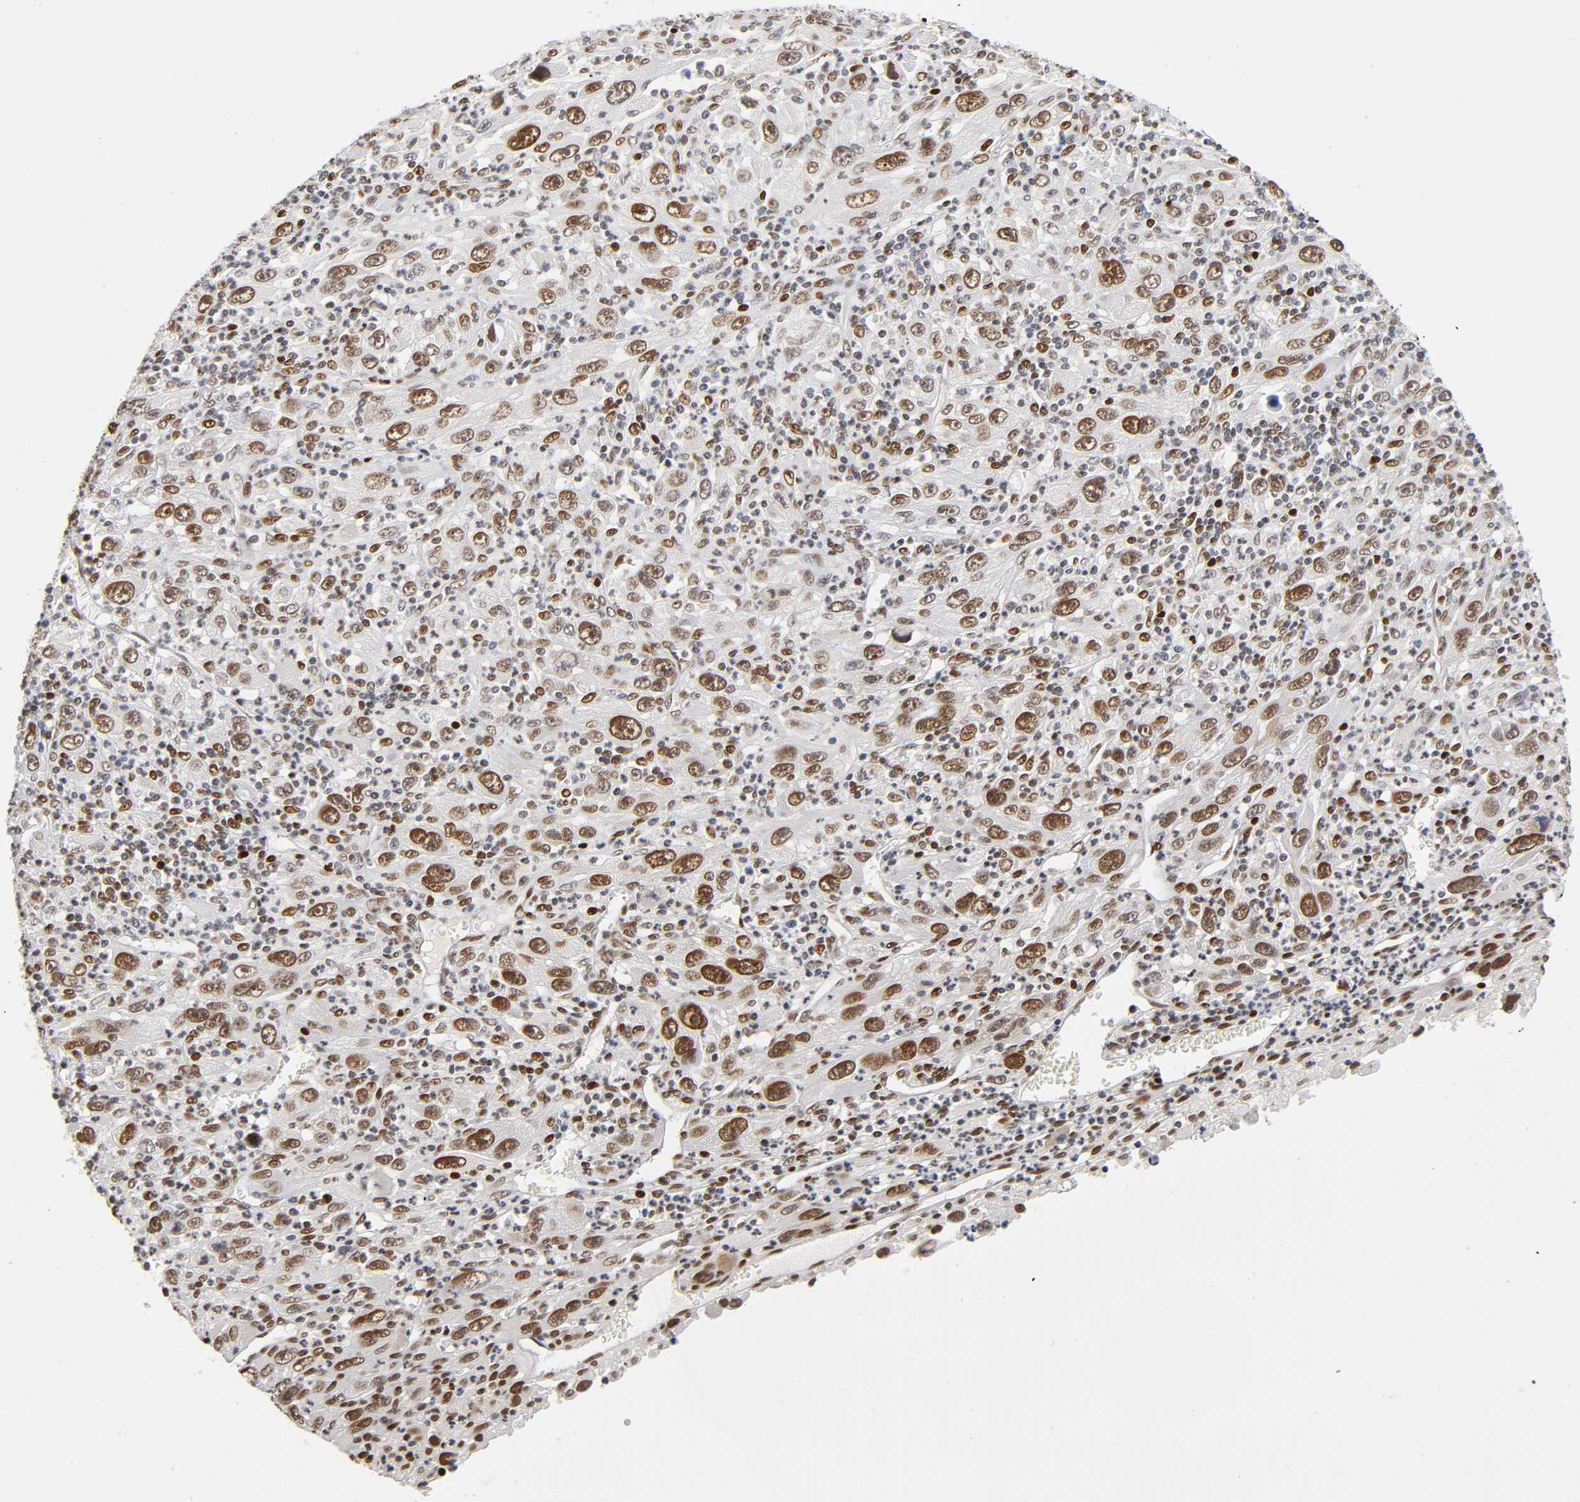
{"staining": {"intensity": "strong", "quantity": ">75%", "location": "nuclear"}, "tissue": "melanoma", "cell_type": "Tumor cells", "image_type": "cancer", "snomed": [{"axis": "morphology", "description": "Malignant melanoma, Metastatic site"}, {"axis": "topography", "description": "Skin"}], "caption": "A high amount of strong nuclear positivity is present in about >75% of tumor cells in melanoma tissue.", "gene": "NR3C1", "patient": {"sex": "female", "age": 56}}